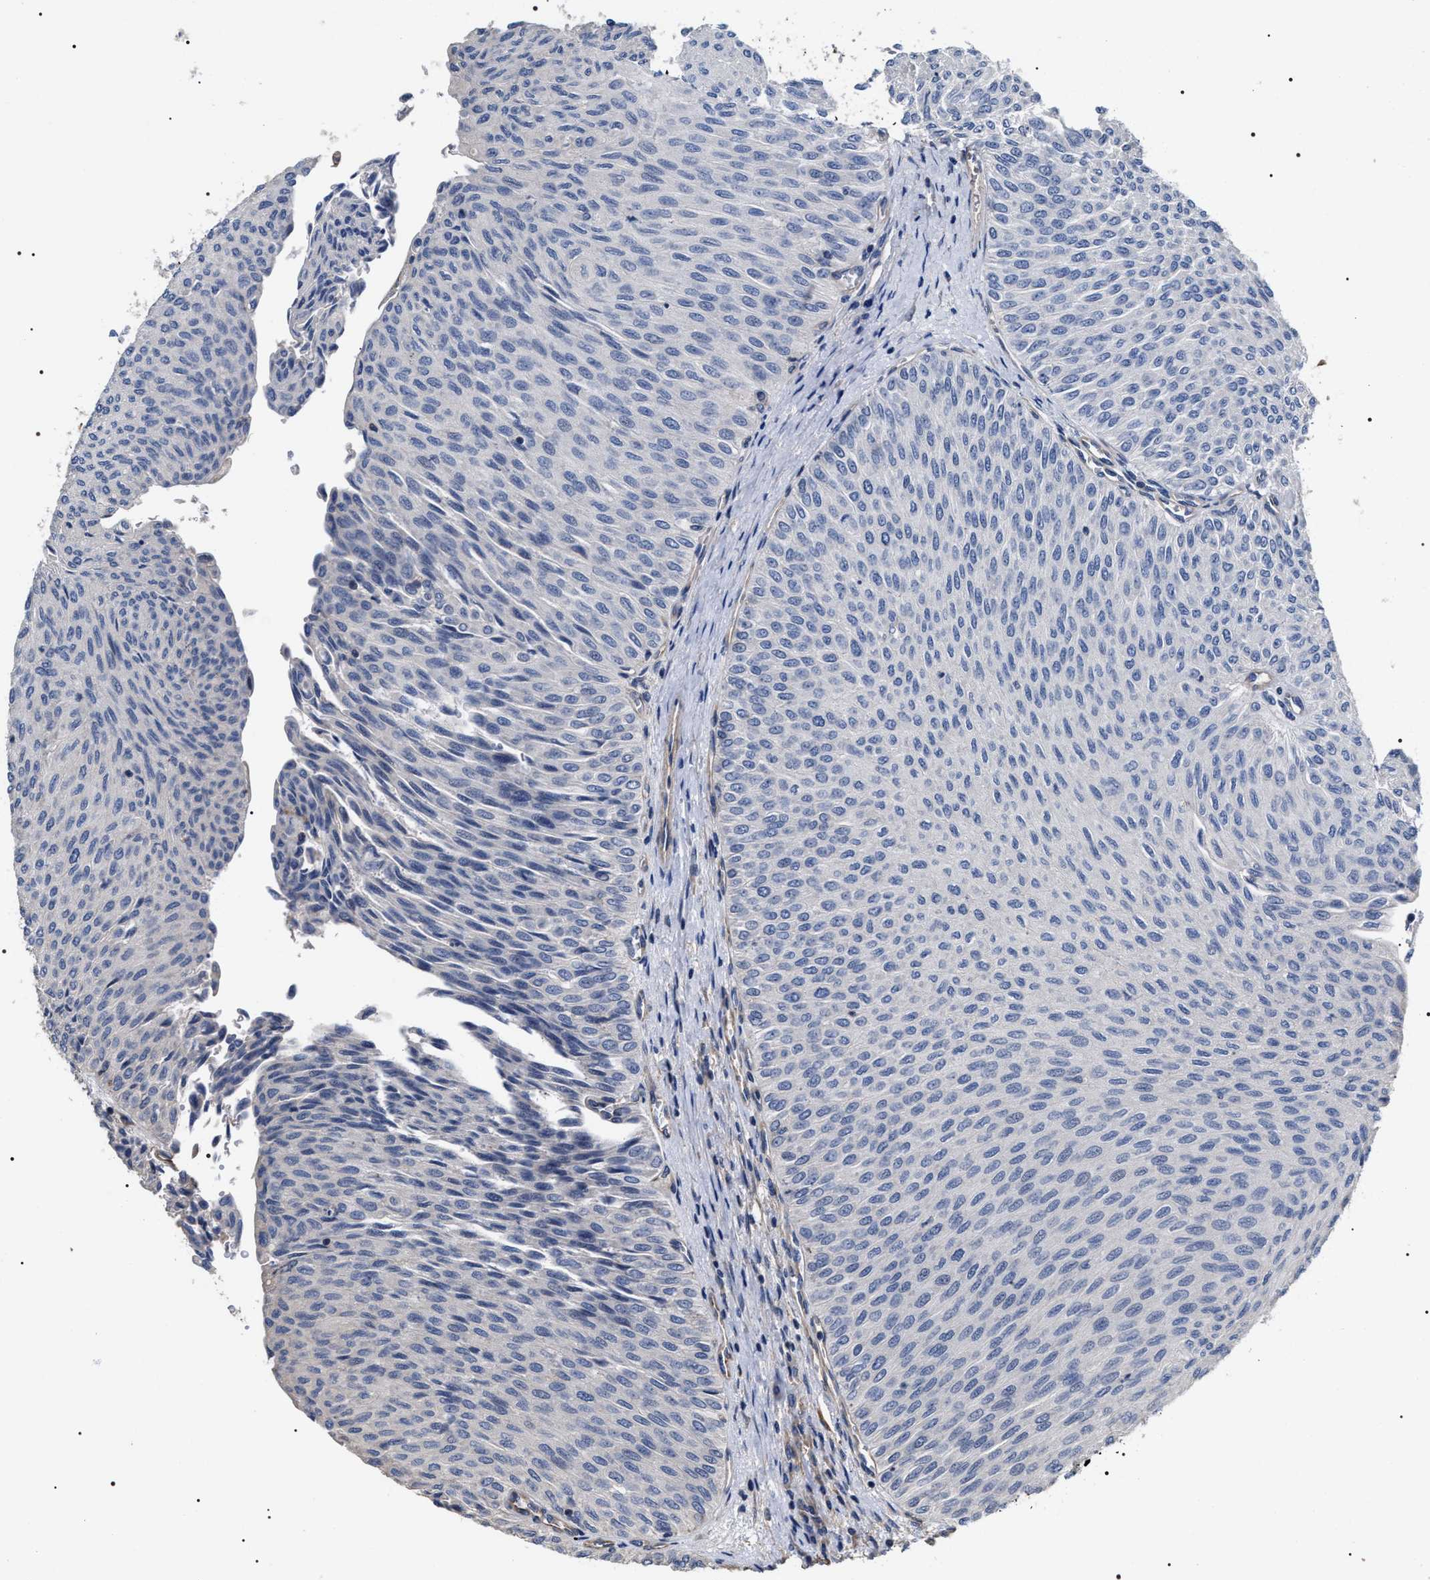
{"staining": {"intensity": "negative", "quantity": "none", "location": "none"}, "tissue": "urothelial cancer", "cell_type": "Tumor cells", "image_type": "cancer", "snomed": [{"axis": "morphology", "description": "Urothelial carcinoma, Low grade"}, {"axis": "topography", "description": "Urinary bladder"}], "caption": "Image shows no protein positivity in tumor cells of urothelial cancer tissue.", "gene": "TSPAN33", "patient": {"sex": "male", "age": 78}}